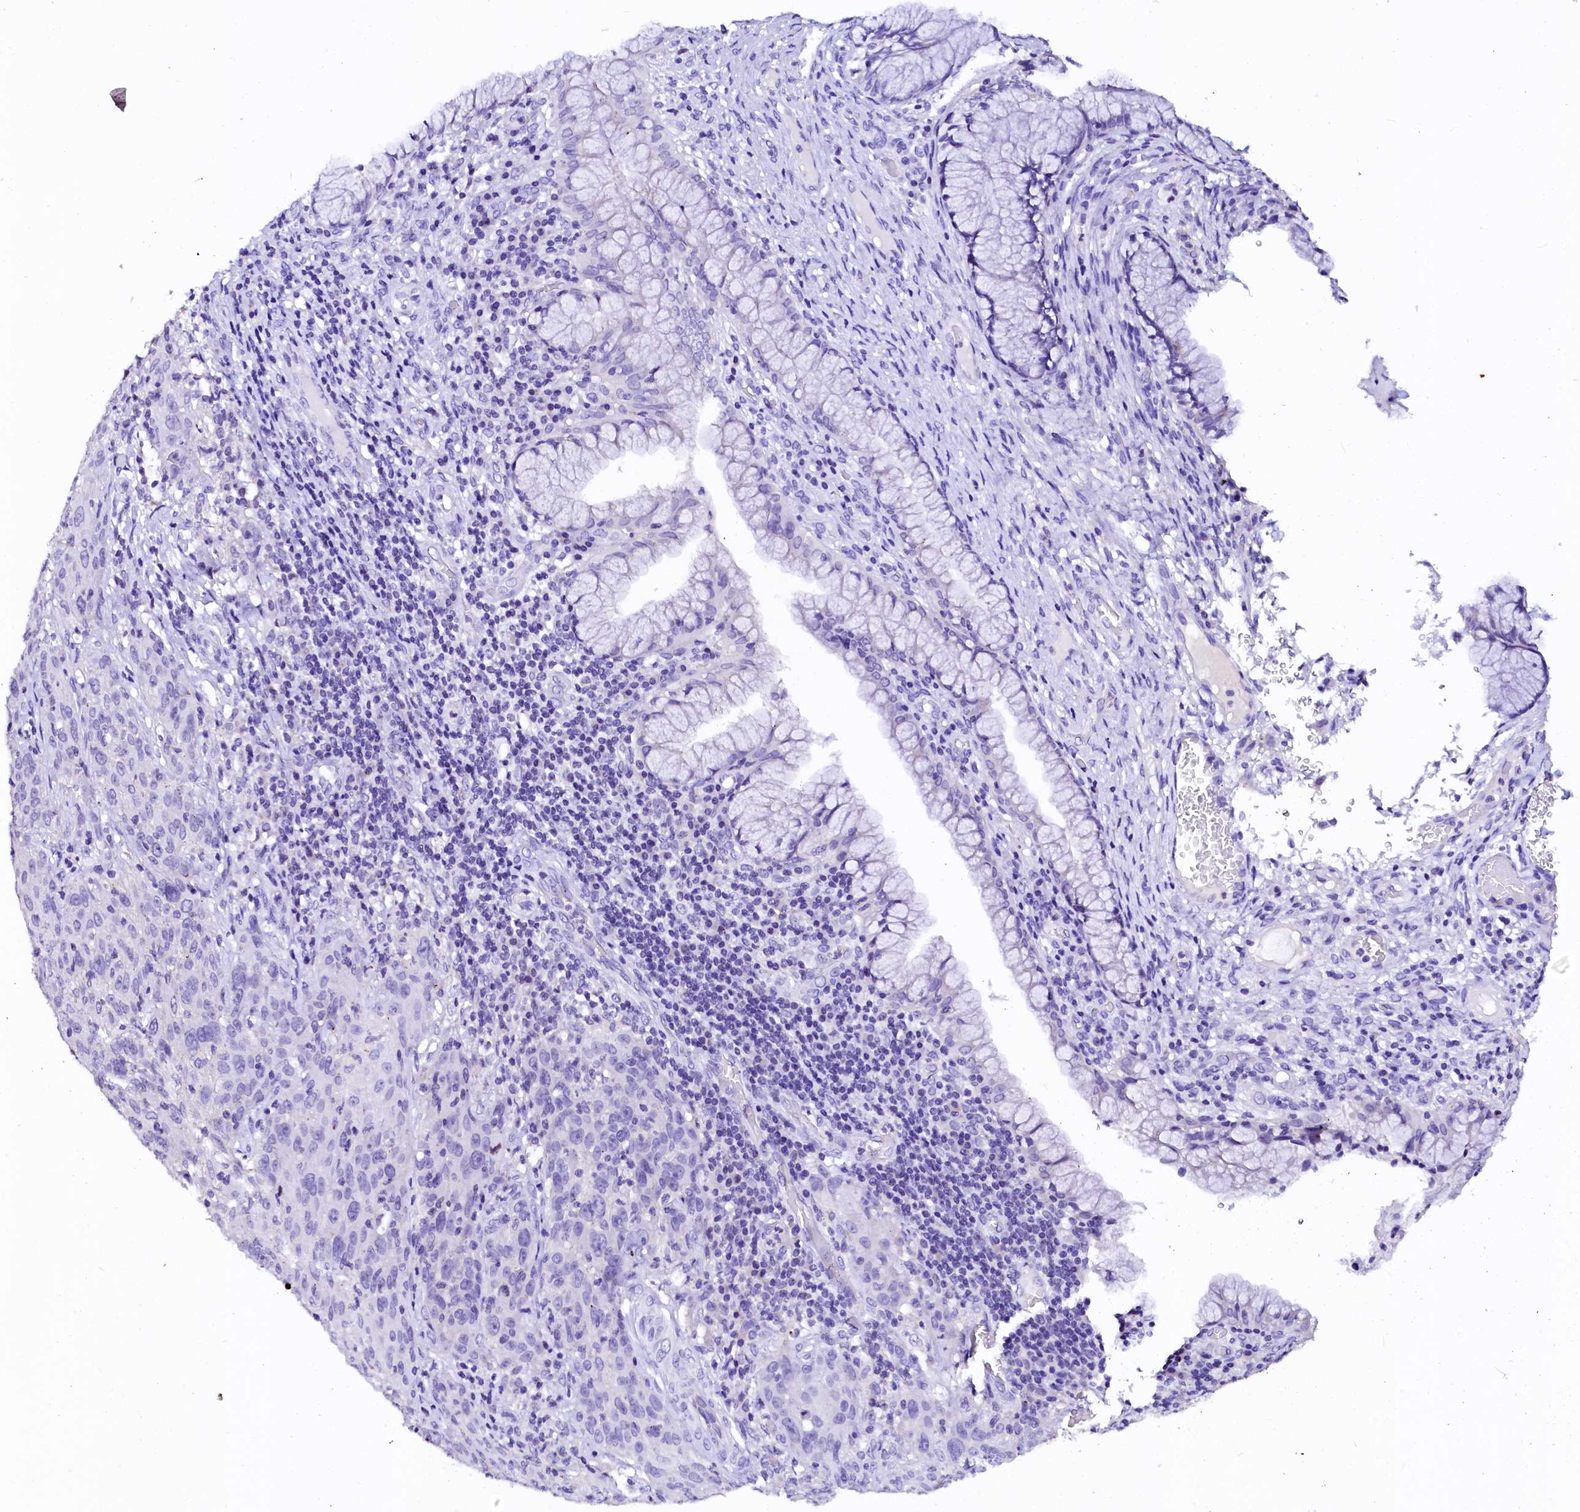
{"staining": {"intensity": "negative", "quantity": "none", "location": "none"}, "tissue": "cervical cancer", "cell_type": "Tumor cells", "image_type": "cancer", "snomed": [{"axis": "morphology", "description": "Squamous cell carcinoma, NOS"}, {"axis": "topography", "description": "Cervix"}], "caption": "IHC photomicrograph of human cervical squamous cell carcinoma stained for a protein (brown), which displays no expression in tumor cells.", "gene": "NALF1", "patient": {"sex": "female", "age": 50}}